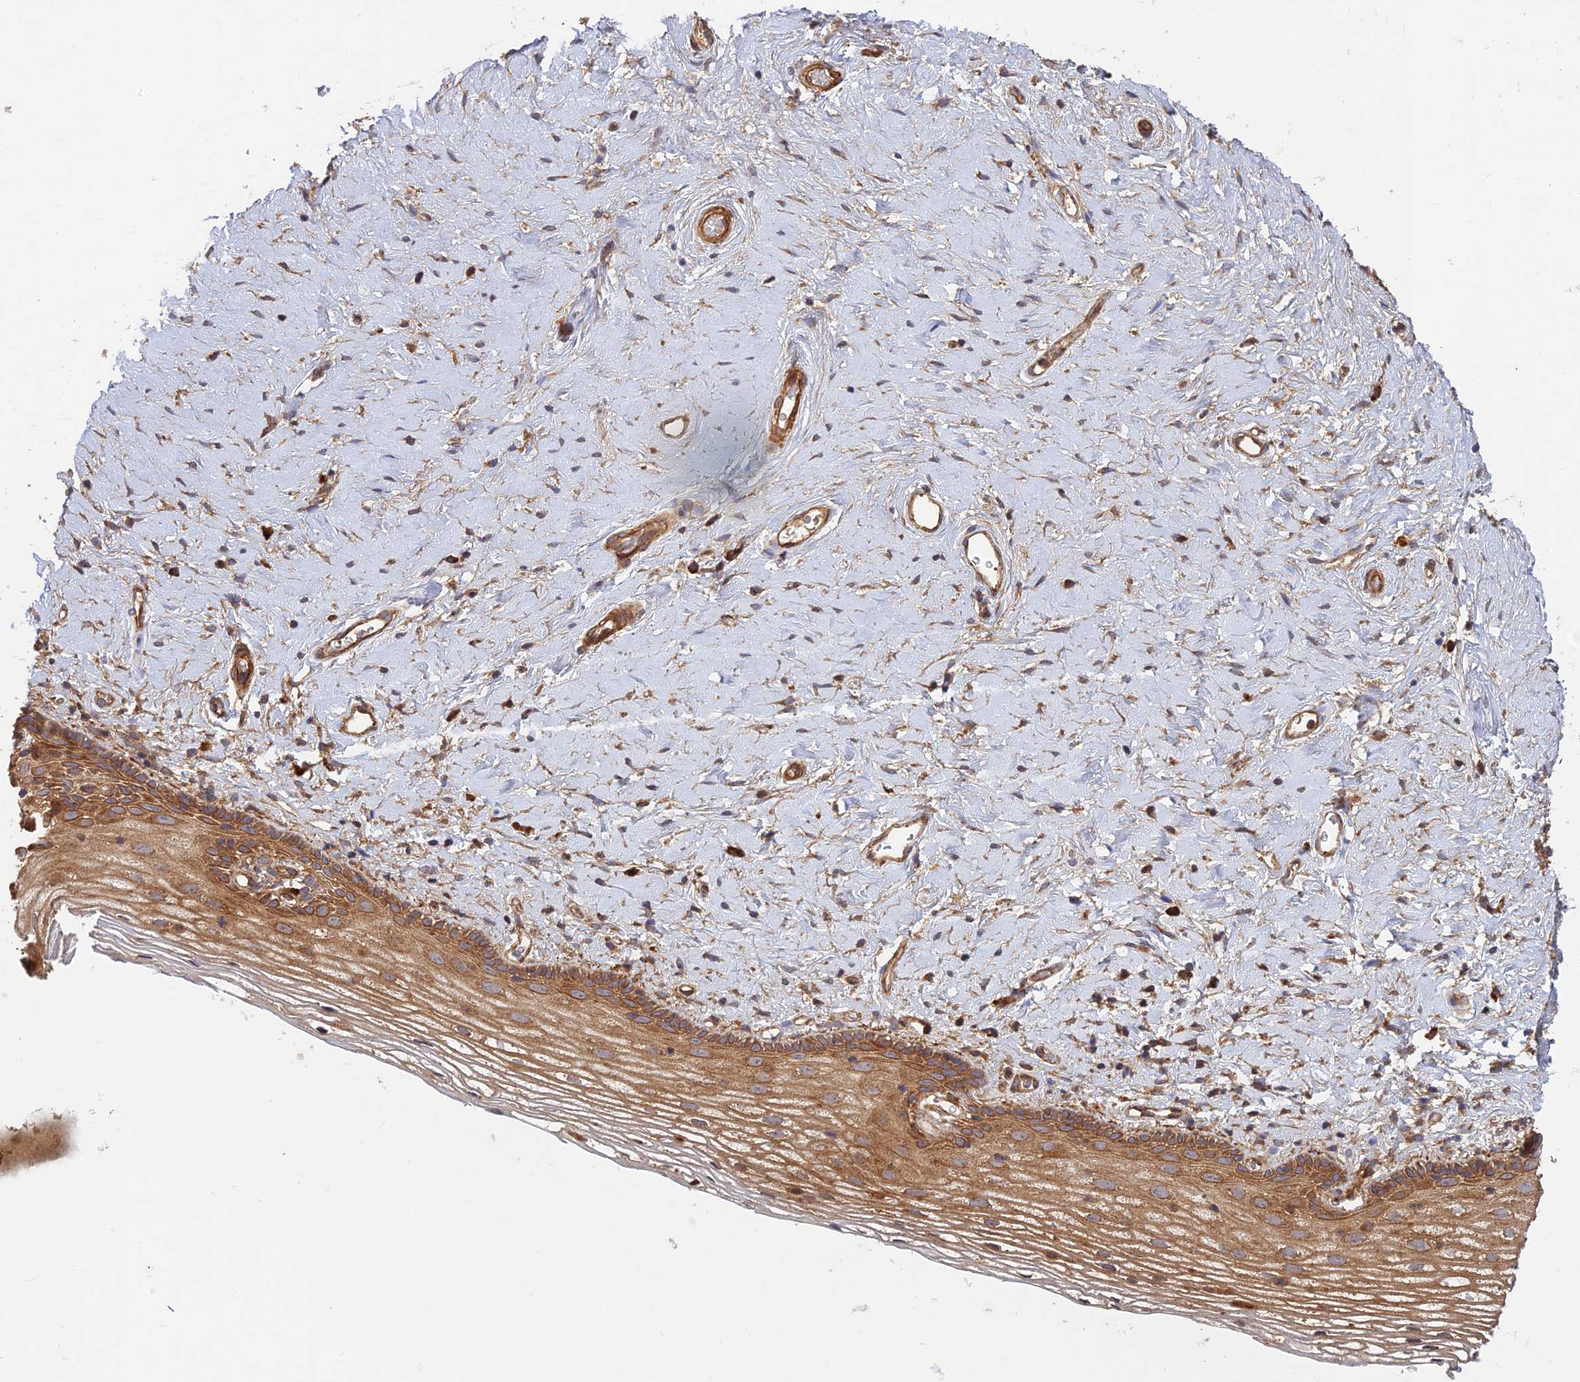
{"staining": {"intensity": "moderate", "quantity": ">75%", "location": "cytoplasmic/membranous"}, "tissue": "vagina", "cell_type": "Squamous epithelial cells", "image_type": "normal", "snomed": [{"axis": "morphology", "description": "Normal tissue, NOS"}, {"axis": "morphology", "description": "Adenocarcinoma, NOS"}, {"axis": "topography", "description": "Rectum"}, {"axis": "topography", "description": "Vagina"}], "caption": "Moderate cytoplasmic/membranous positivity is seen in approximately >75% of squamous epithelial cells in normal vagina. The protein of interest is stained brown, and the nuclei are stained in blue (DAB (3,3'-diaminobenzidine) IHC with brightfield microscopy, high magnification).", "gene": "RELCH", "patient": {"sex": "female", "age": 71}}